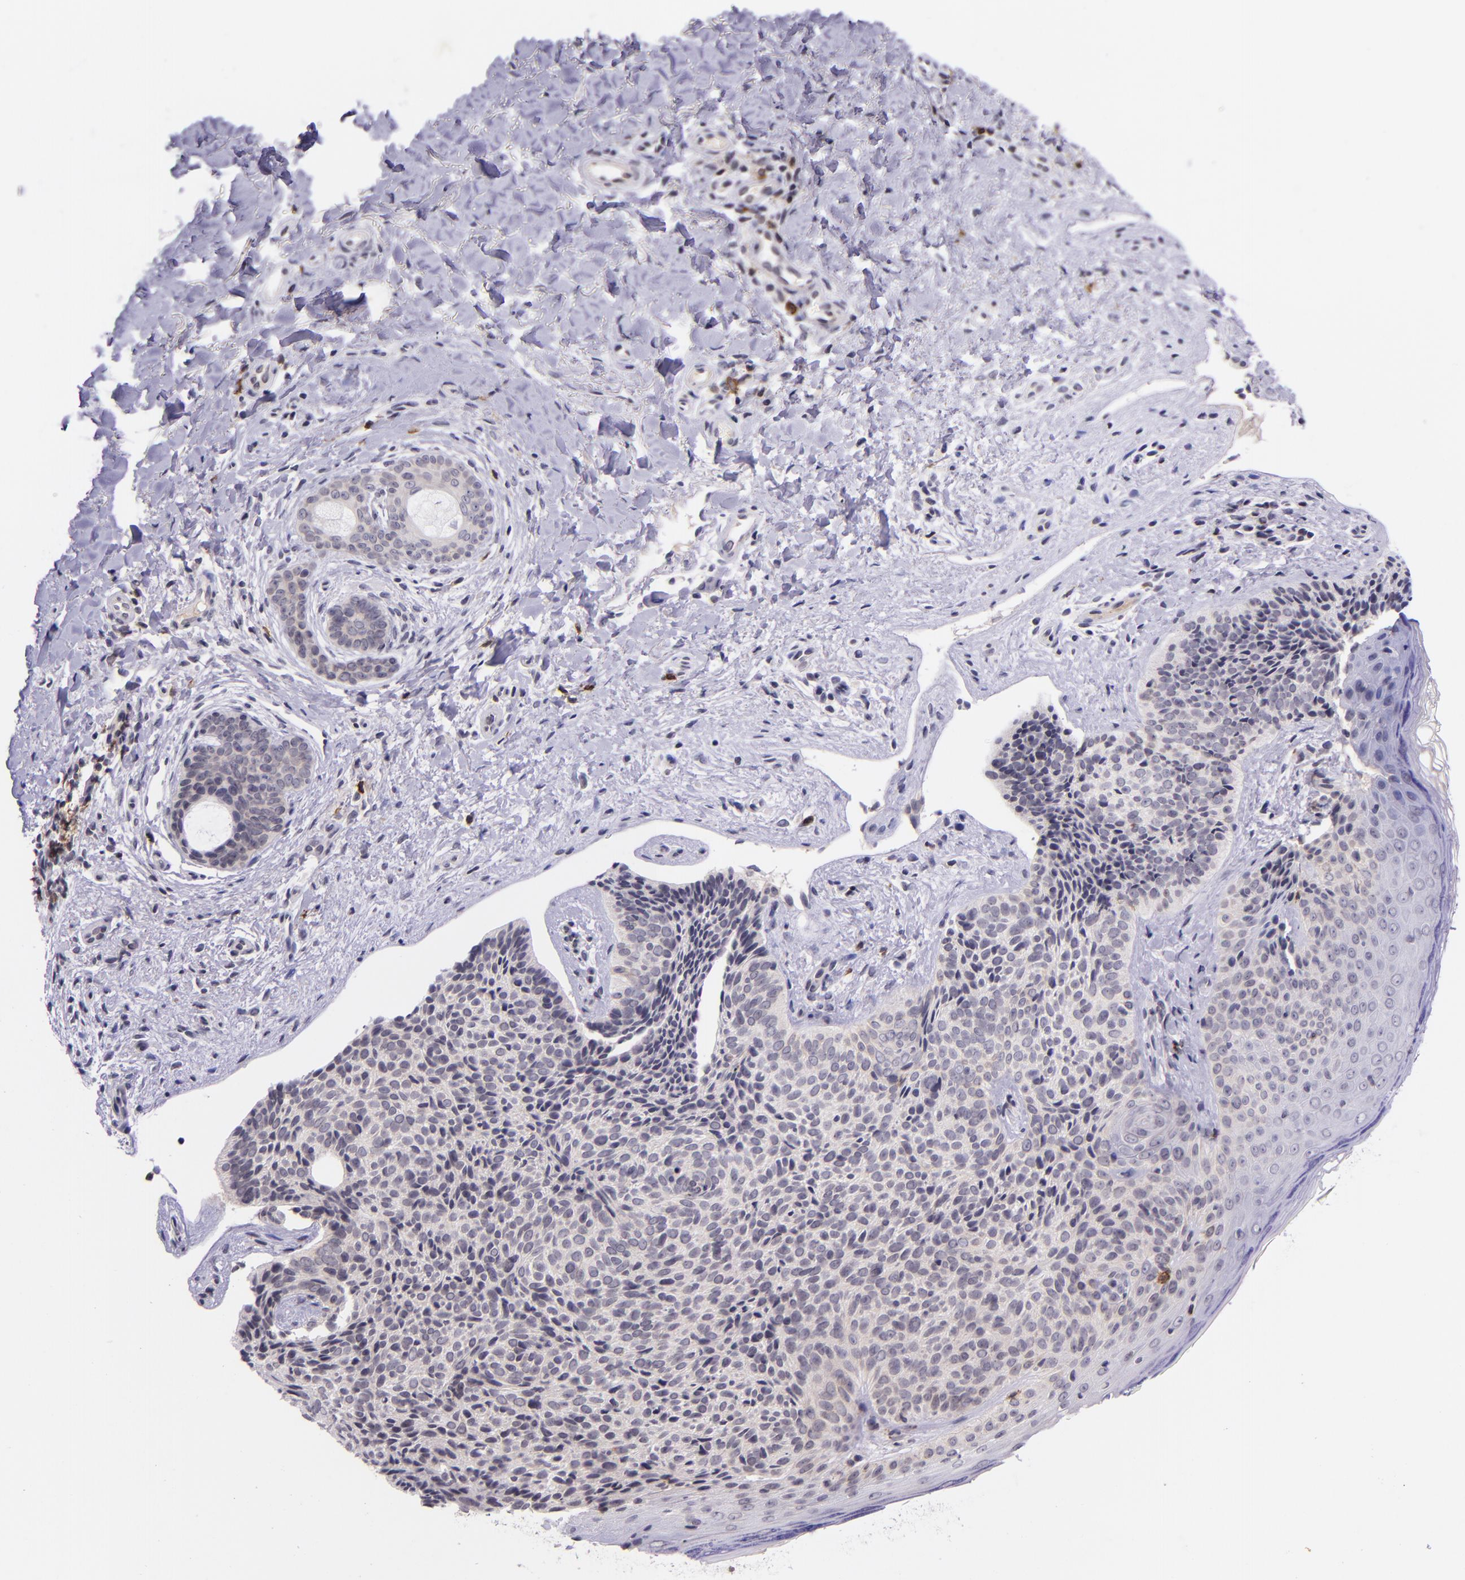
{"staining": {"intensity": "negative", "quantity": "none", "location": "none"}, "tissue": "skin cancer", "cell_type": "Tumor cells", "image_type": "cancer", "snomed": [{"axis": "morphology", "description": "Basal cell carcinoma"}, {"axis": "topography", "description": "Skin"}], "caption": "There is no significant staining in tumor cells of skin cancer (basal cell carcinoma). (Immunohistochemistry, brightfield microscopy, high magnification).", "gene": "SELL", "patient": {"sex": "female", "age": 78}}